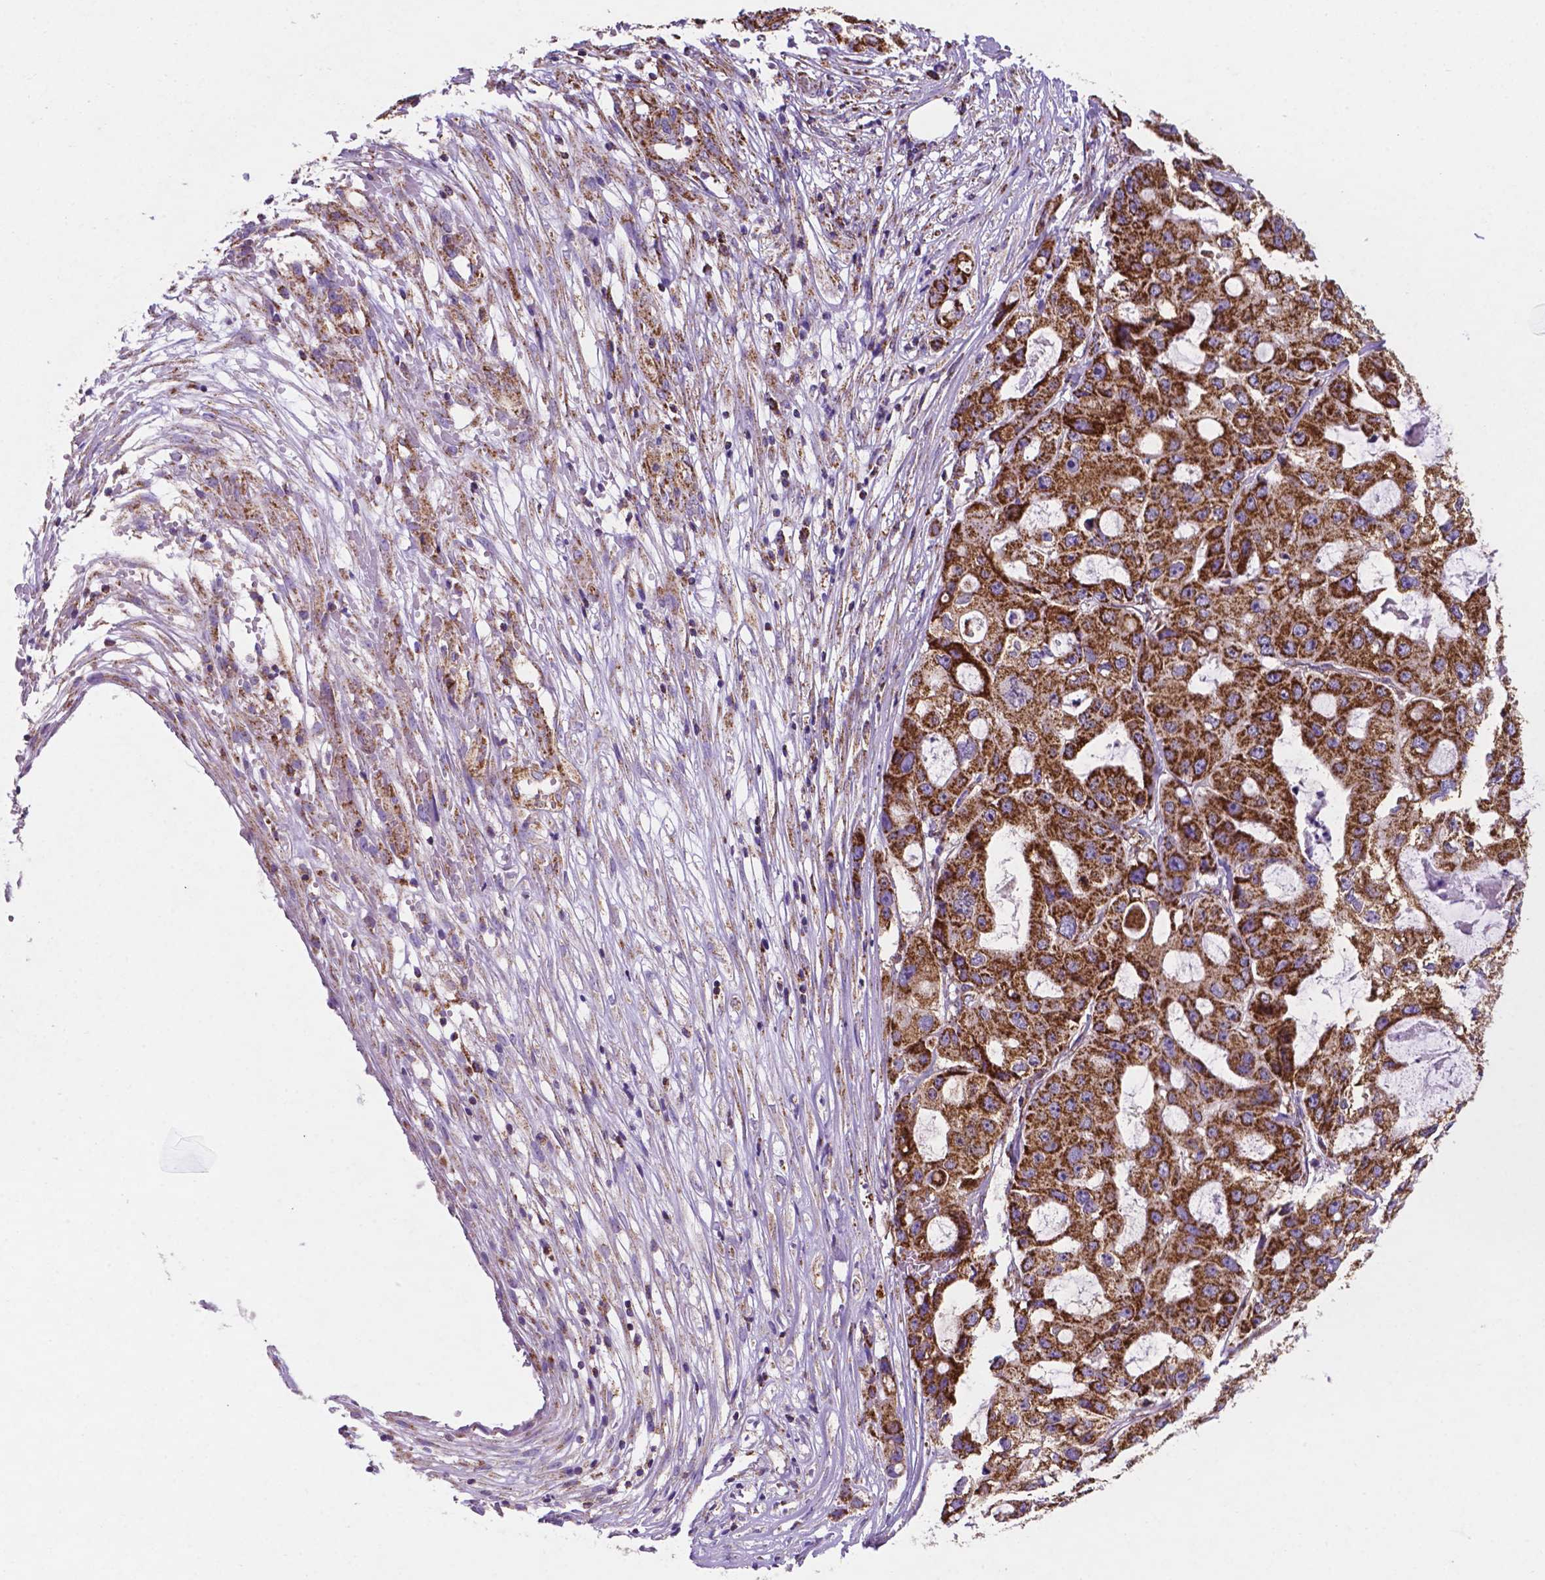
{"staining": {"intensity": "strong", "quantity": ">75%", "location": "cytoplasmic/membranous"}, "tissue": "ovarian cancer", "cell_type": "Tumor cells", "image_type": "cancer", "snomed": [{"axis": "morphology", "description": "Cystadenocarcinoma, serous, NOS"}, {"axis": "topography", "description": "Ovary"}], "caption": "Immunohistochemistry (DAB (3,3'-diaminobenzidine)) staining of human serous cystadenocarcinoma (ovarian) demonstrates strong cytoplasmic/membranous protein positivity in approximately >75% of tumor cells. The staining was performed using DAB (3,3'-diaminobenzidine) to visualize the protein expression in brown, while the nuclei were stained in blue with hematoxylin (Magnification: 20x).", "gene": "HSPD1", "patient": {"sex": "female", "age": 56}}